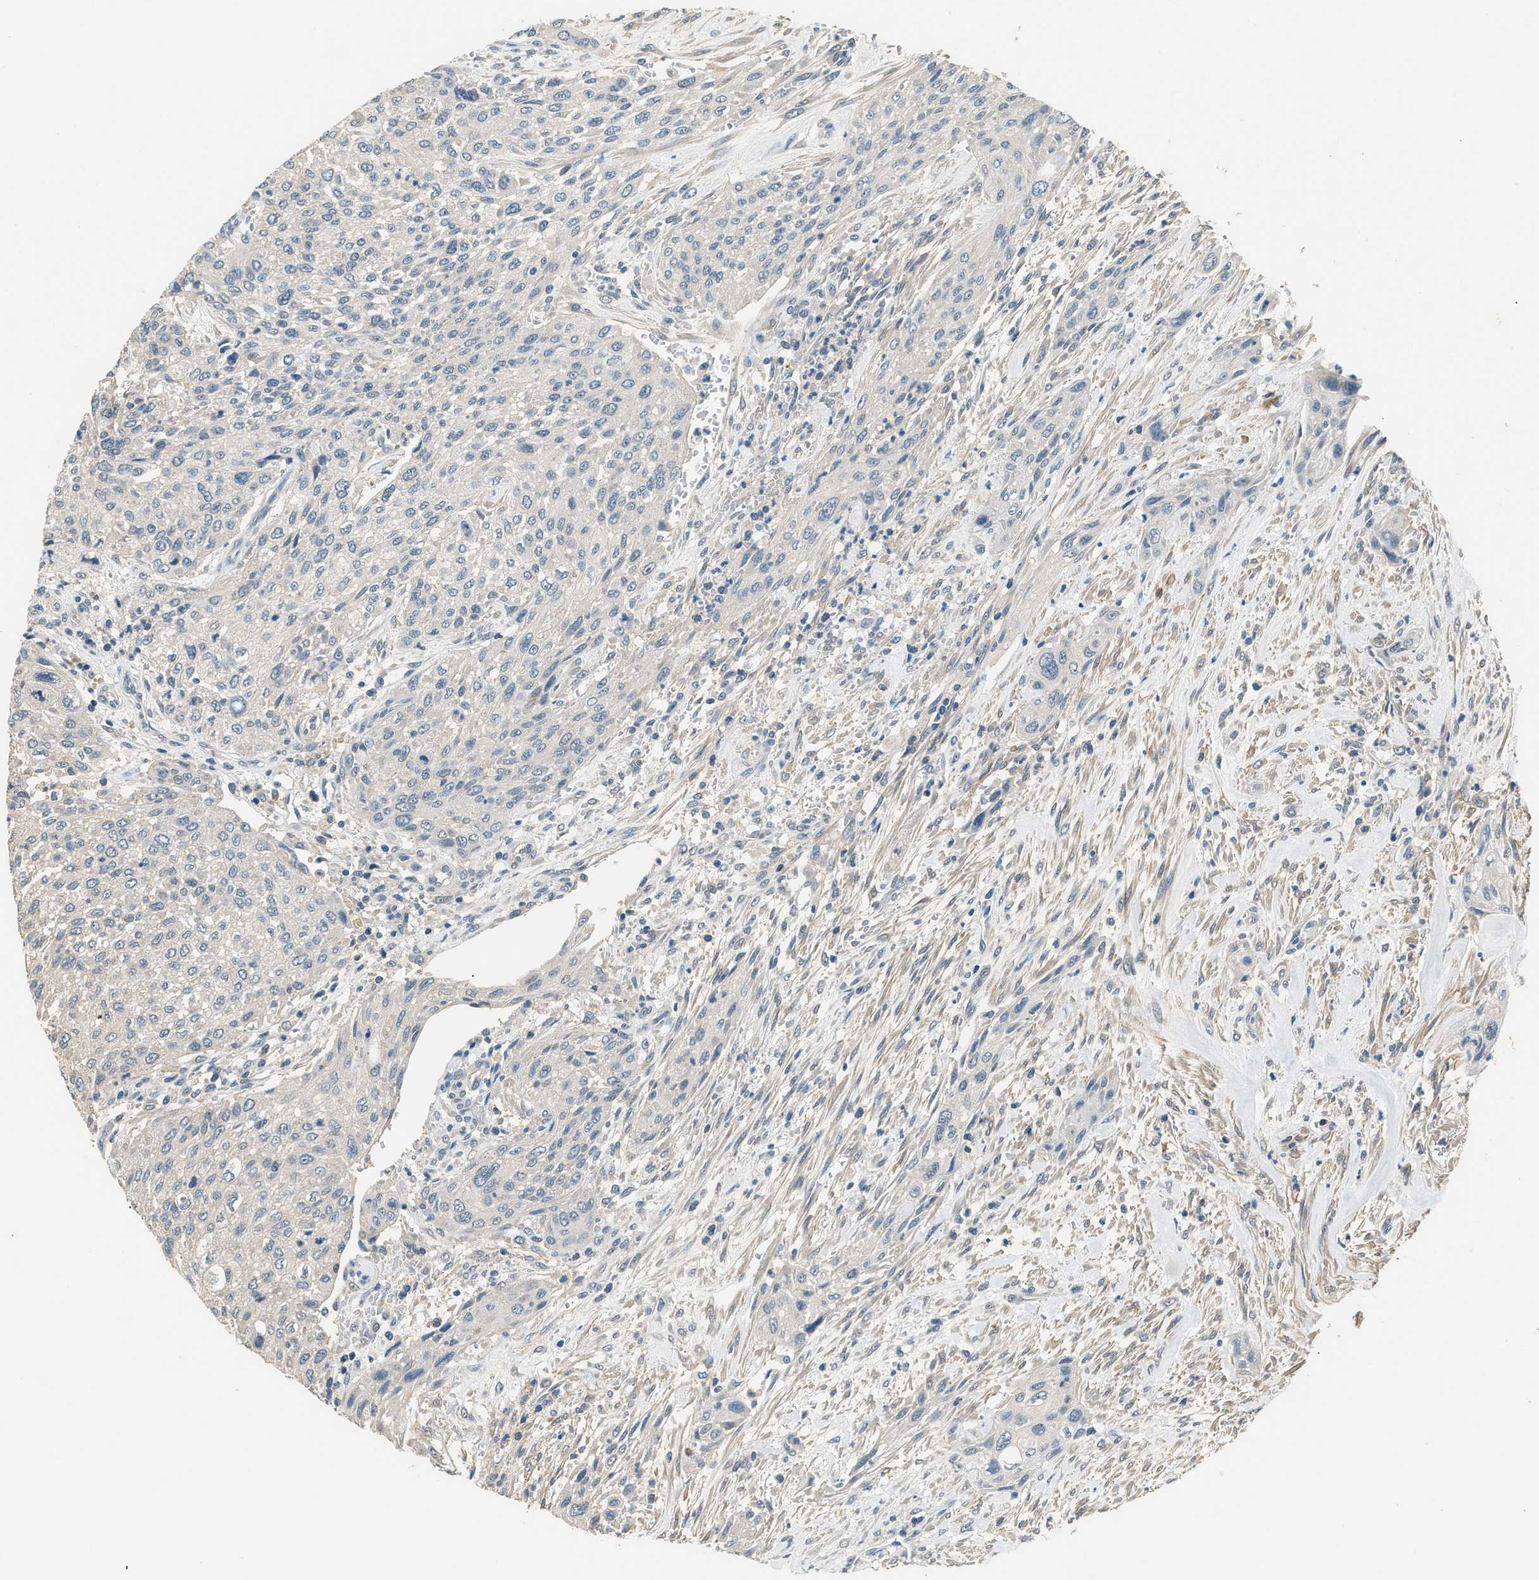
{"staining": {"intensity": "negative", "quantity": "none", "location": "none"}, "tissue": "urothelial cancer", "cell_type": "Tumor cells", "image_type": "cancer", "snomed": [{"axis": "morphology", "description": "Urothelial carcinoma, Low grade"}, {"axis": "morphology", "description": "Urothelial carcinoma, High grade"}, {"axis": "topography", "description": "Urinary bladder"}], "caption": "Tumor cells are negative for protein expression in human high-grade urothelial carcinoma.", "gene": "INHA", "patient": {"sex": "male", "age": 35}}